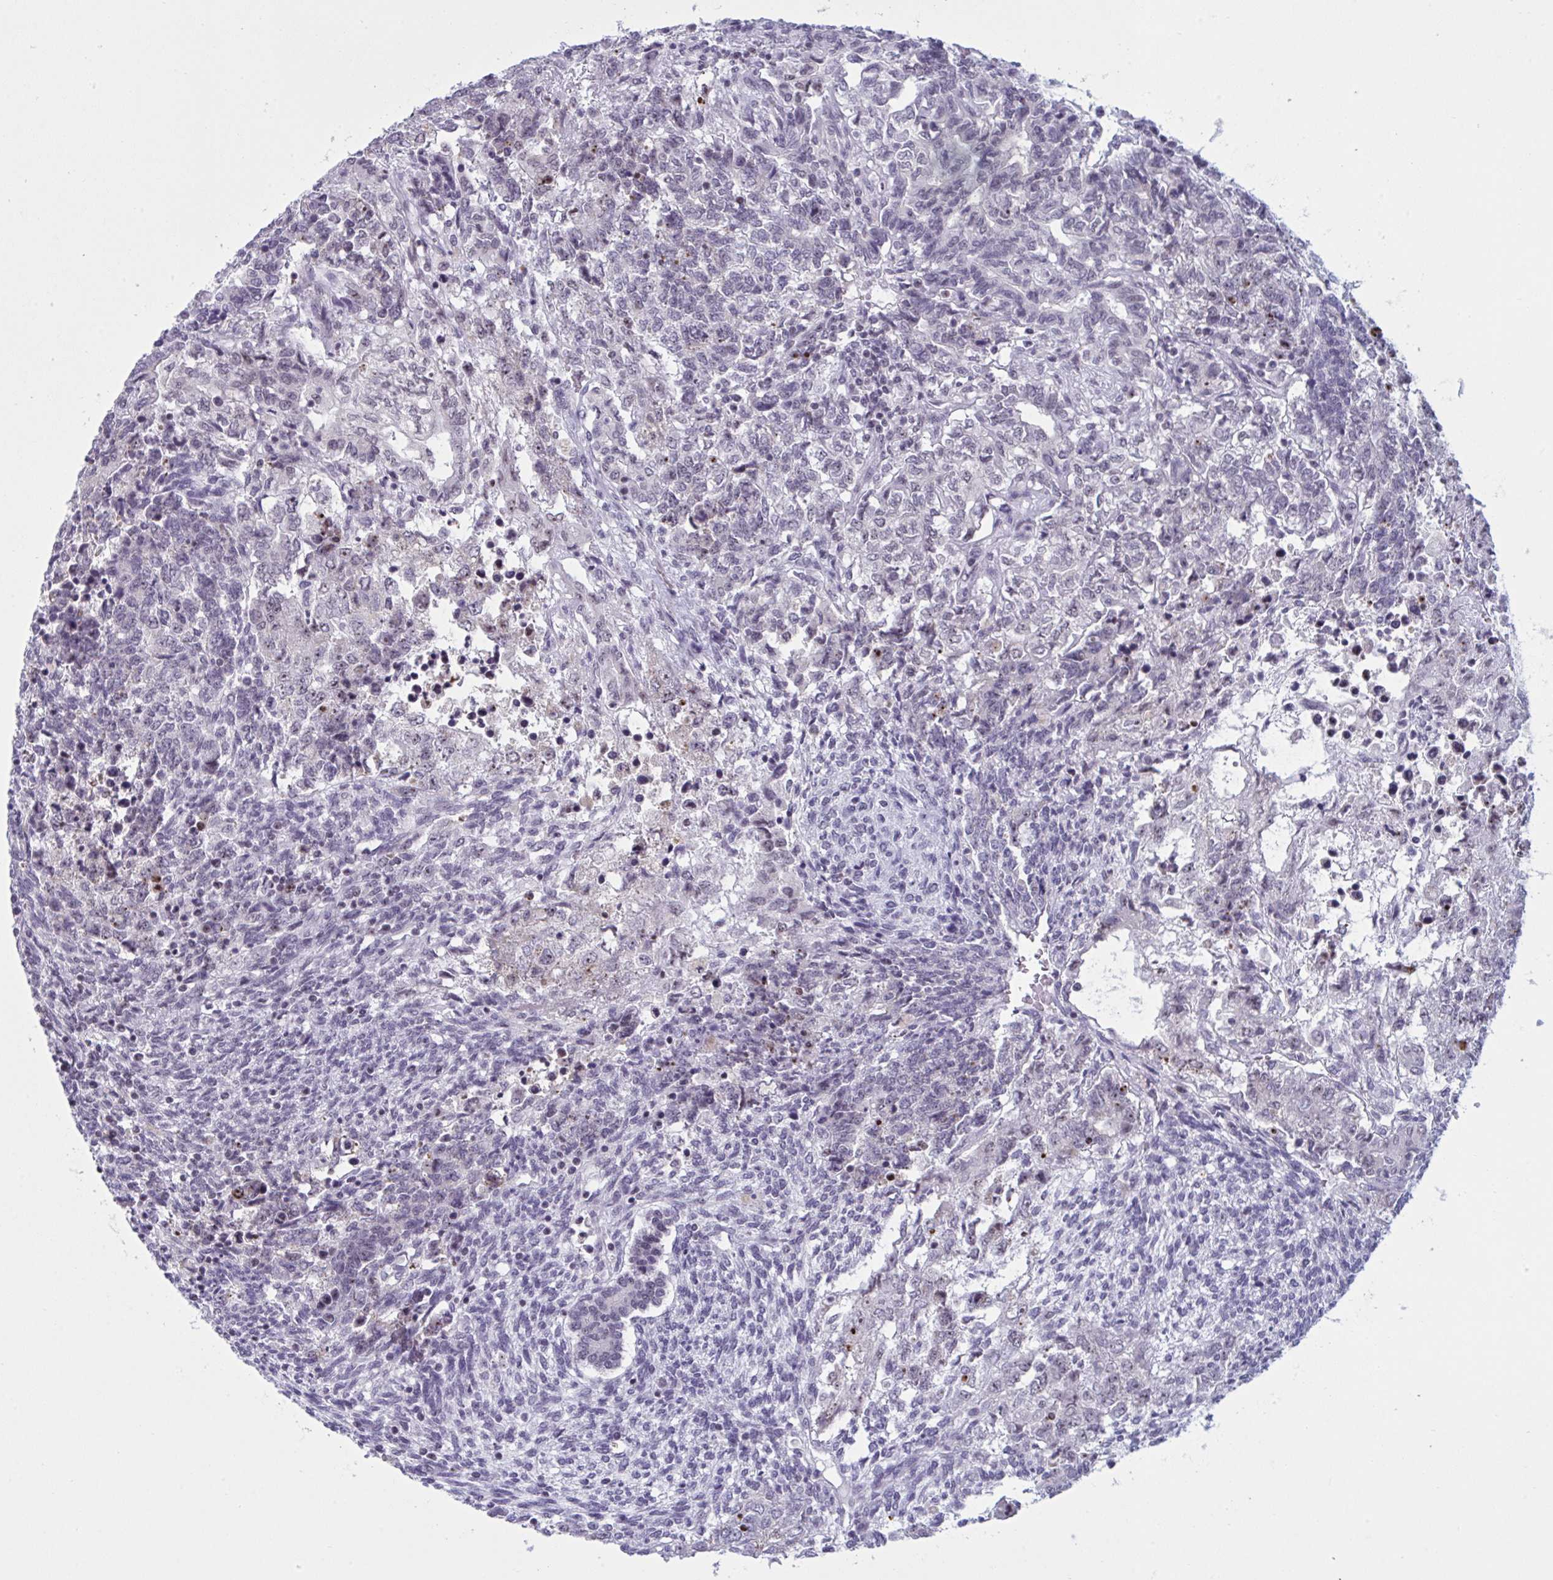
{"staining": {"intensity": "negative", "quantity": "none", "location": "none"}, "tissue": "testis cancer", "cell_type": "Tumor cells", "image_type": "cancer", "snomed": [{"axis": "morphology", "description": "Carcinoma, Embryonal, NOS"}, {"axis": "topography", "description": "Testis"}], "caption": "DAB (3,3'-diaminobenzidine) immunohistochemical staining of testis cancer displays no significant staining in tumor cells. (IHC, brightfield microscopy, high magnification).", "gene": "TGM6", "patient": {"sex": "male", "age": 23}}